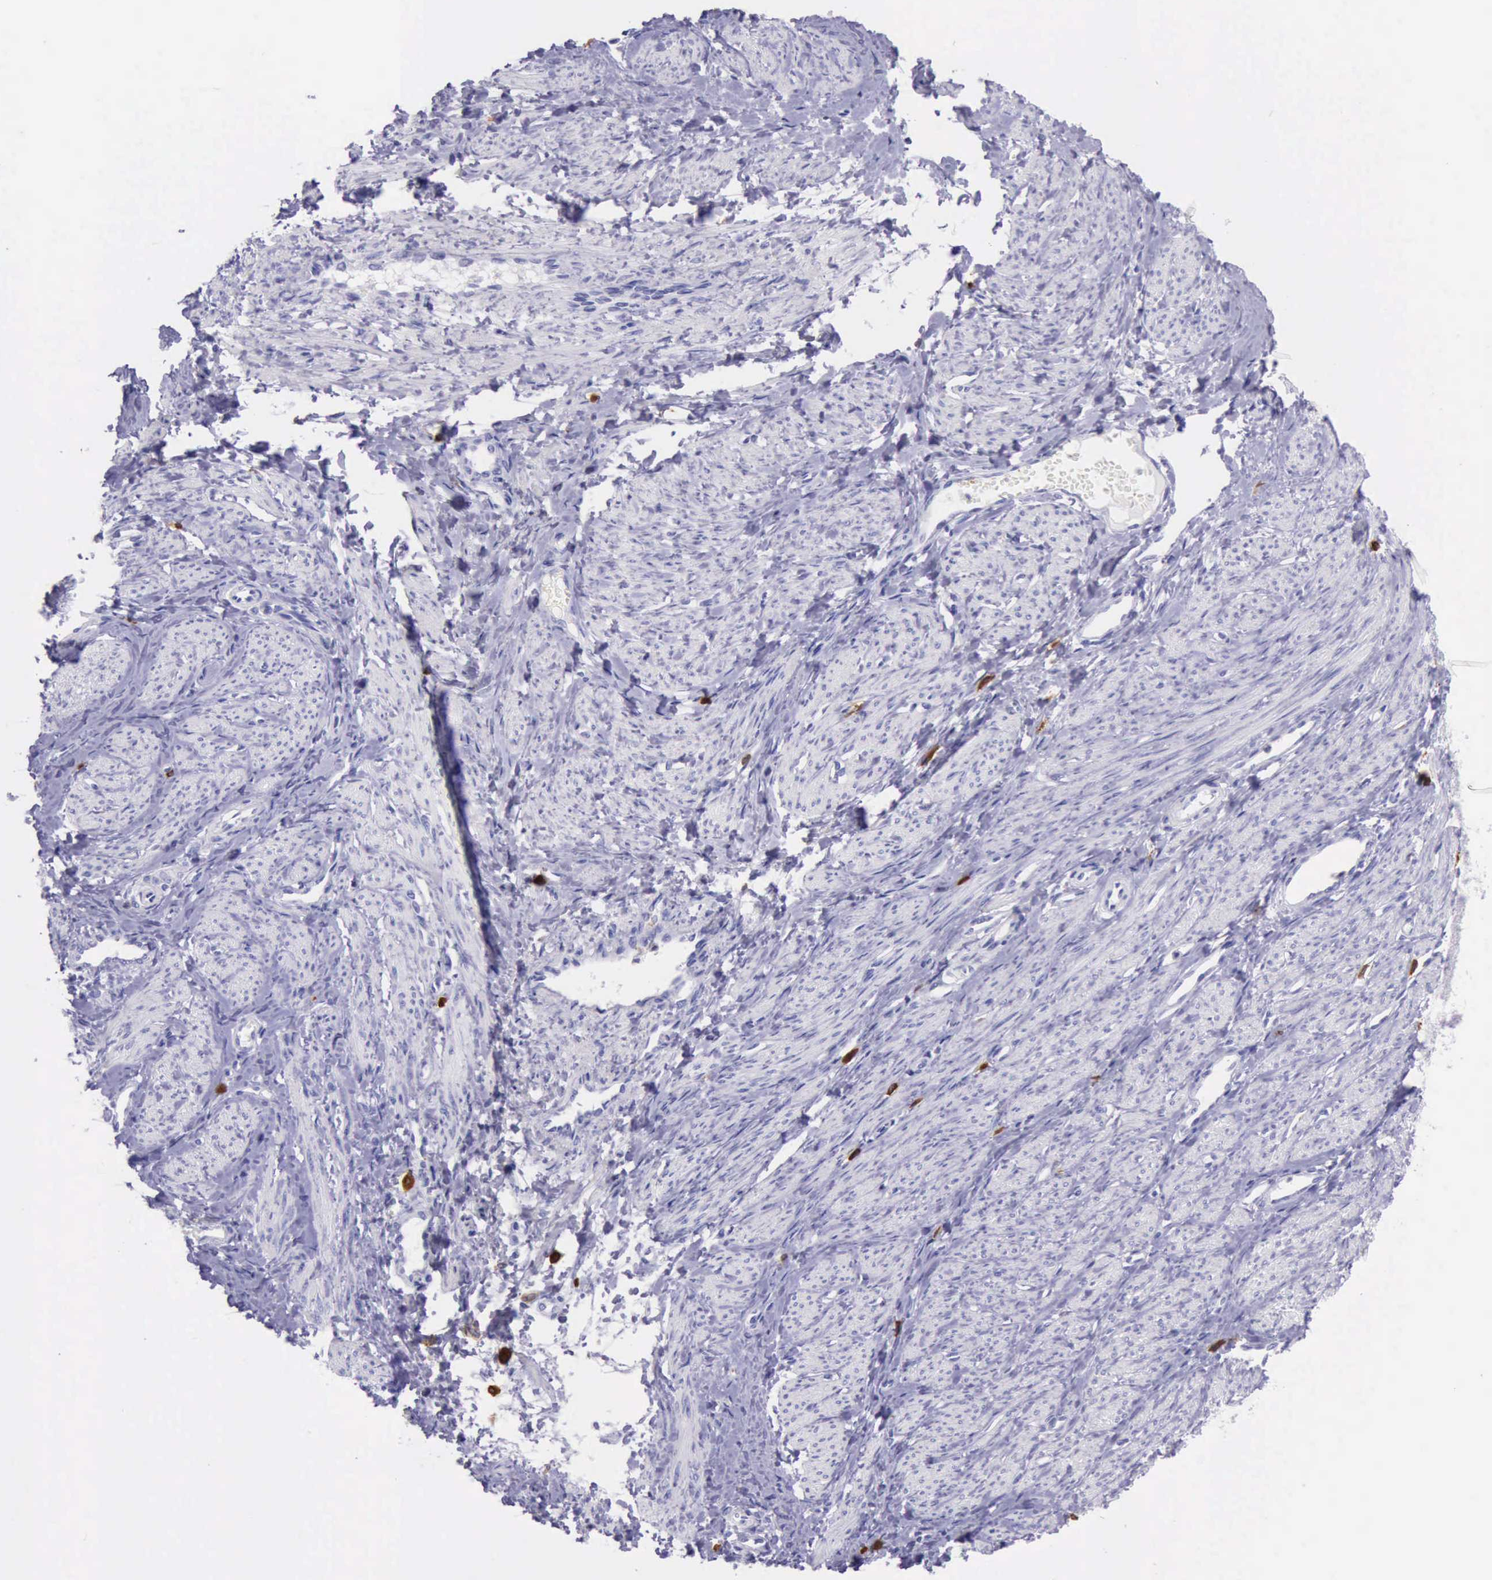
{"staining": {"intensity": "negative", "quantity": "none", "location": "none"}, "tissue": "smooth muscle", "cell_type": "Smooth muscle cells", "image_type": "normal", "snomed": [{"axis": "morphology", "description": "Normal tissue, NOS"}, {"axis": "topography", "description": "Smooth muscle"}, {"axis": "topography", "description": "Uterus"}], "caption": "Immunohistochemistry image of normal human smooth muscle stained for a protein (brown), which demonstrates no staining in smooth muscle cells.", "gene": "BTK", "patient": {"sex": "female", "age": 39}}